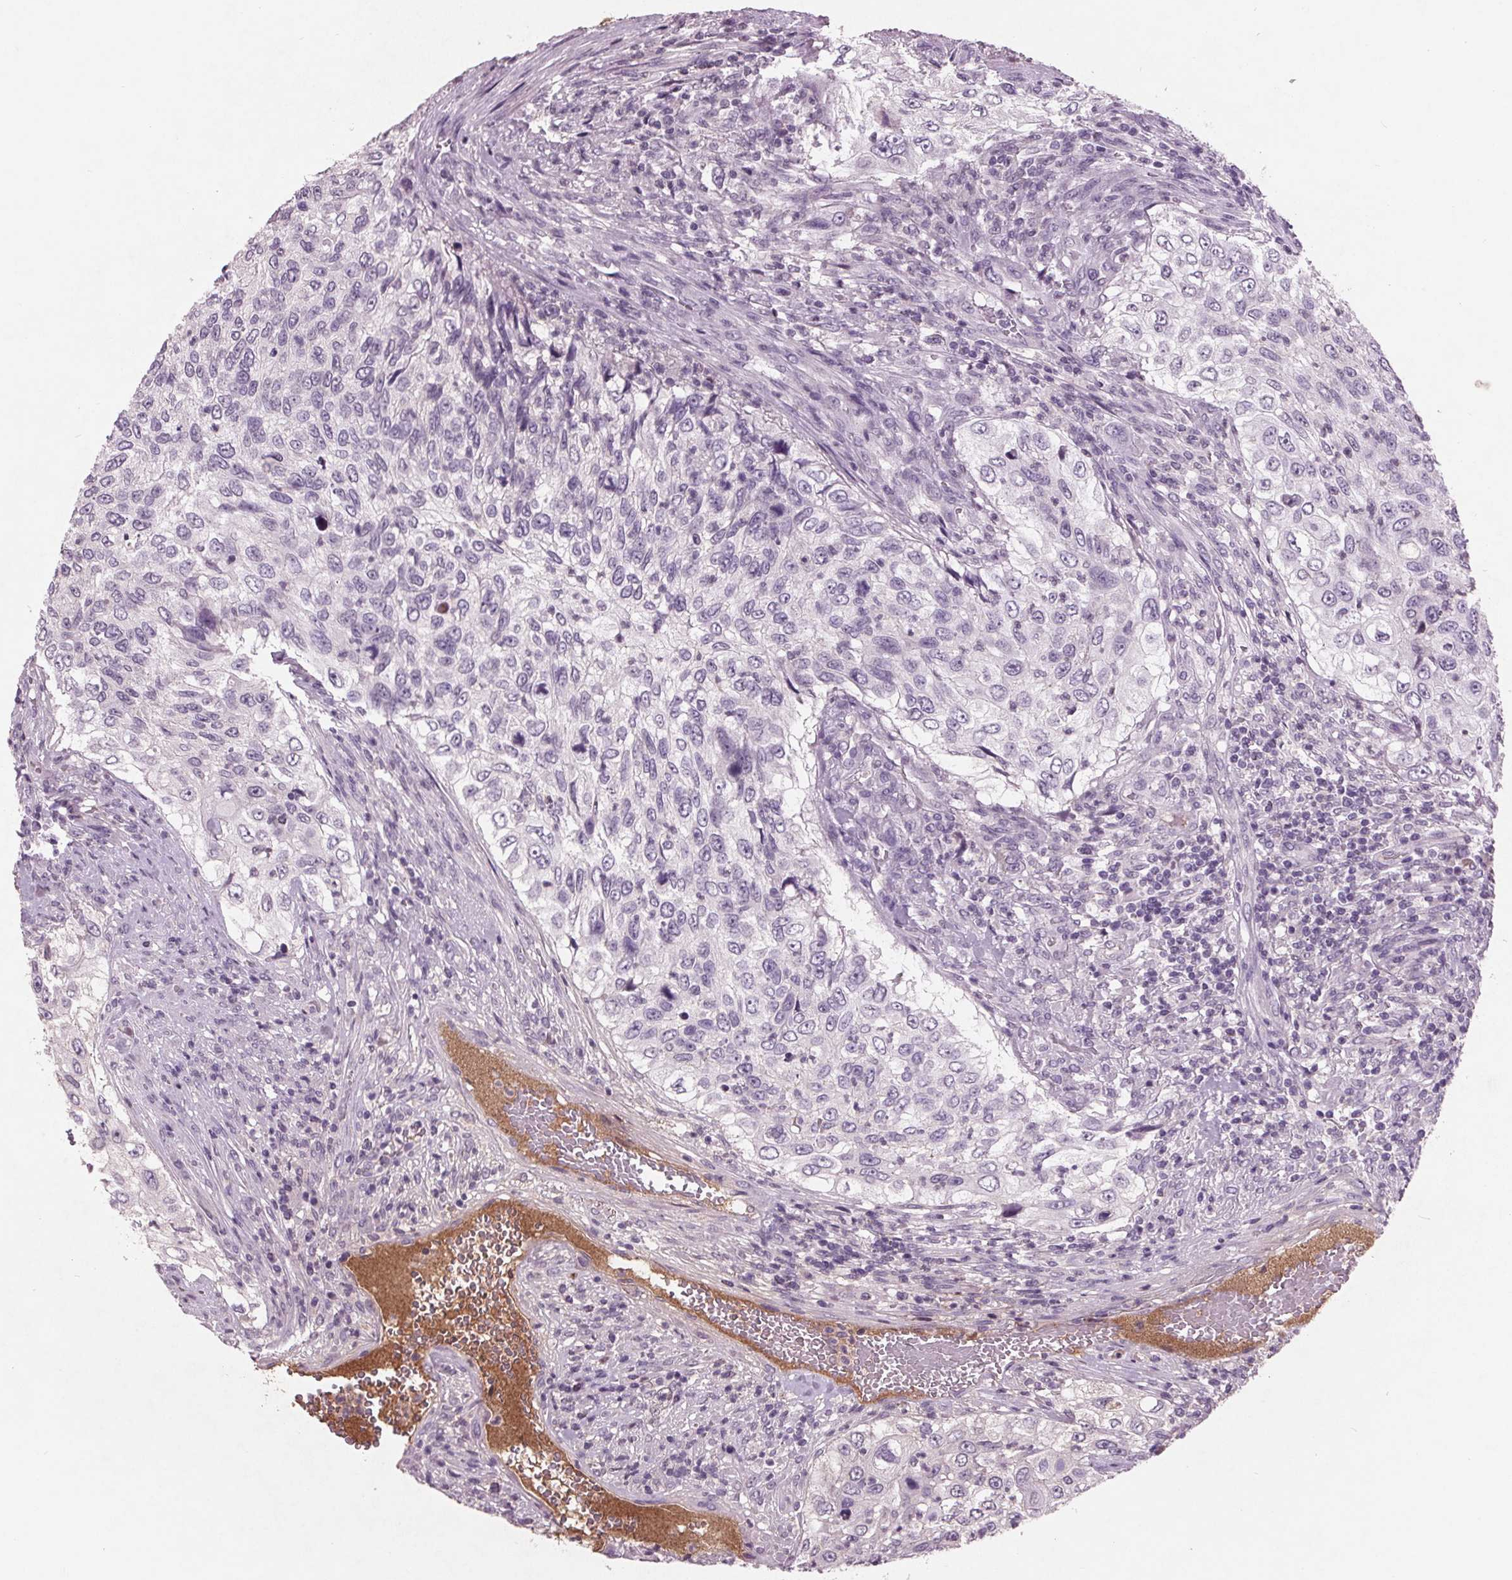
{"staining": {"intensity": "negative", "quantity": "none", "location": "none"}, "tissue": "urothelial cancer", "cell_type": "Tumor cells", "image_type": "cancer", "snomed": [{"axis": "morphology", "description": "Urothelial carcinoma, High grade"}, {"axis": "topography", "description": "Urinary bladder"}], "caption": "IHC image of urothelial carcinoma (high-grade) stained for a protein (brown), which displays no expression in tumor cells. The staining was performed using DAB to visualize the protein expression in brown, while the nuclei were stained in blue with hematoxylin (Magnification: 20x).", "gene": "C6", "patient": {"sex": "female", "age": 60}}